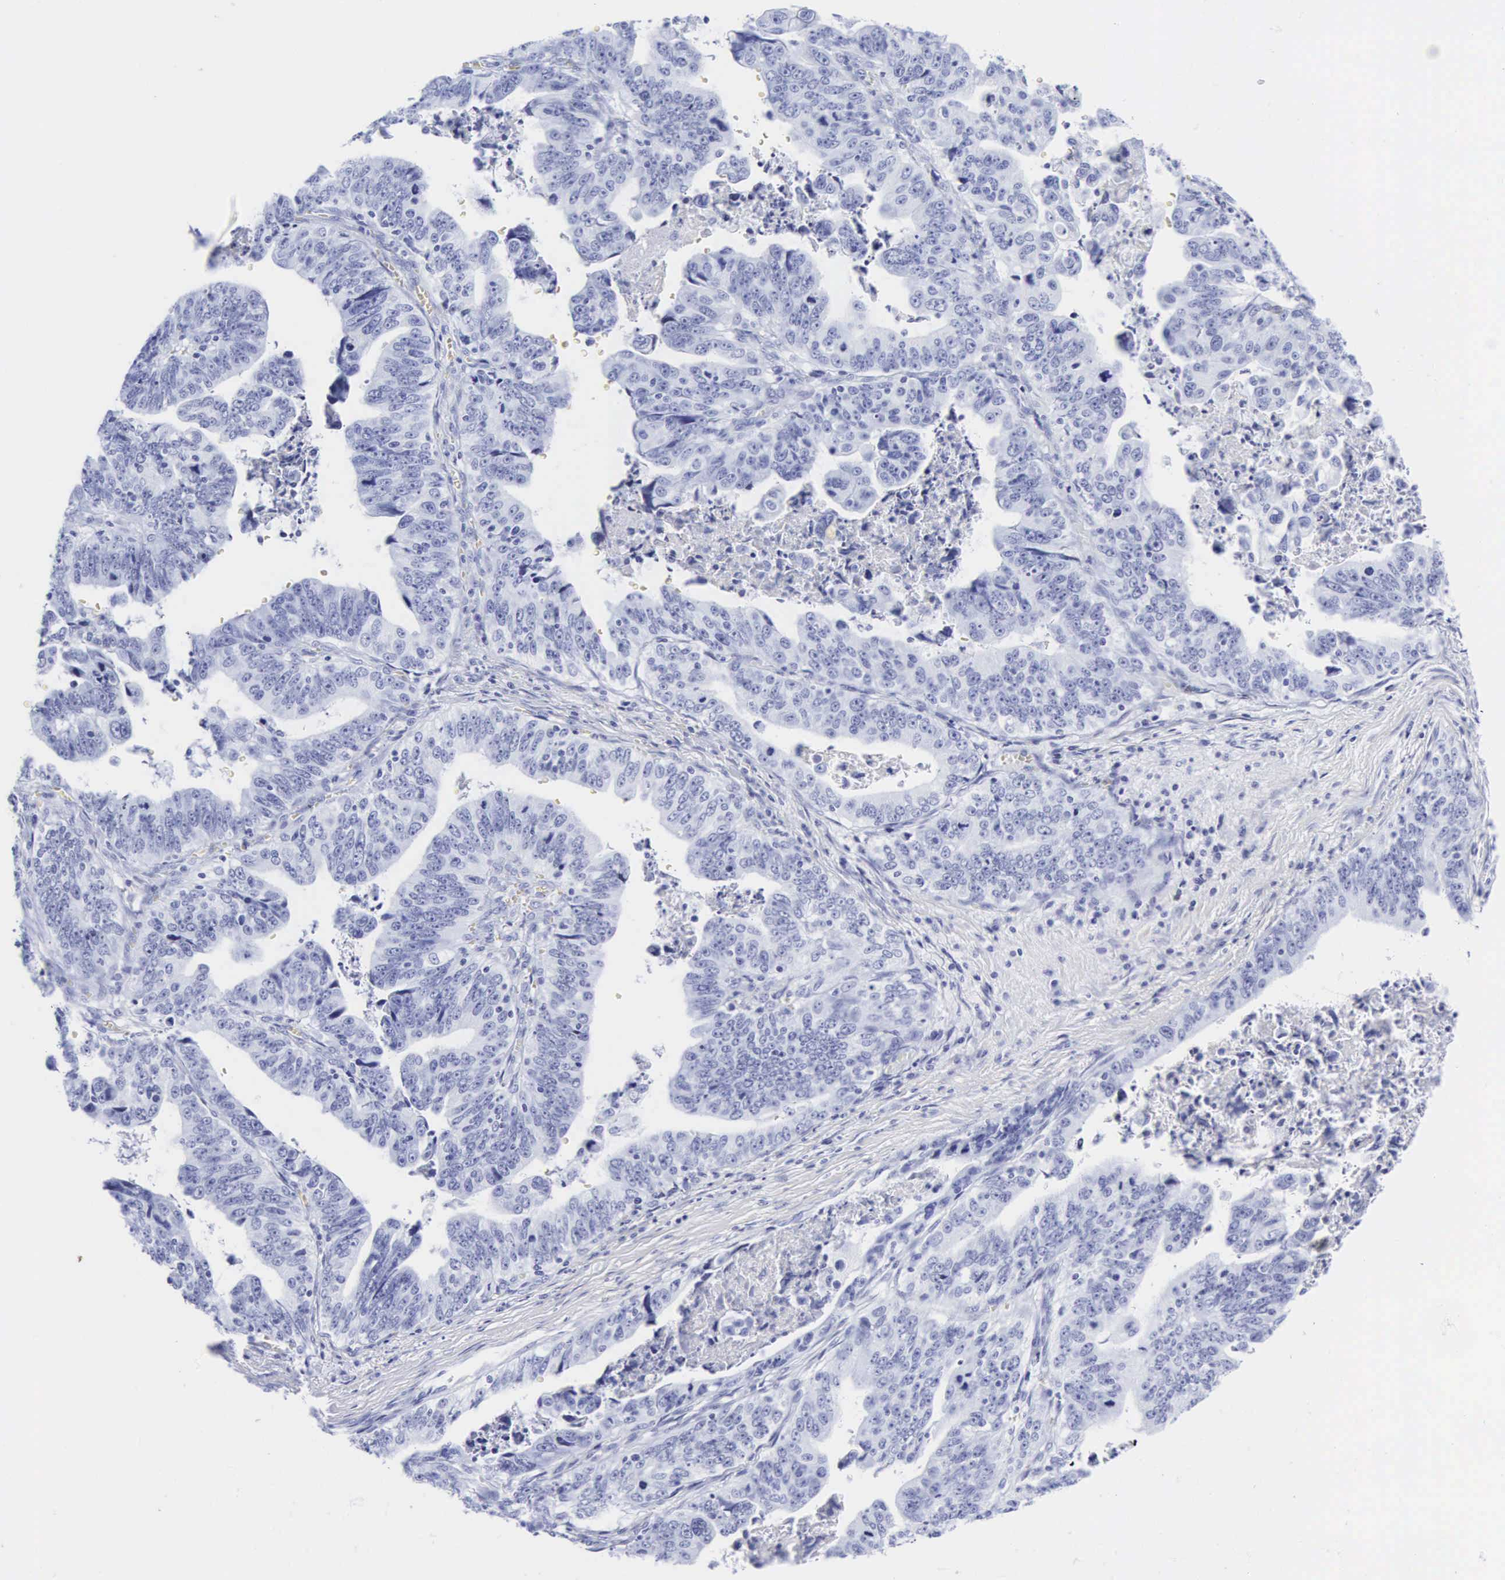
{"staining": {"intensity": "negative", "quantity": "none", "location": "none"}, "tissue": "stomach cancer", "cell_type": "Tumor cells", "image_type": "cancer", "snomed": [{"axis": "morphology", "description": "Adenocarcinoma, NOS"}, {"axis": "topography", "description": "Stomach, upper"}], "caption": "There is no significant expression in tumor cells of adenocarcinoma (stomach). (DAB immunohistochemistry (IHC) with hematoxylin counter stain).", "gene": "CGB3", "patient": {"sex": "female", "age": 50}}